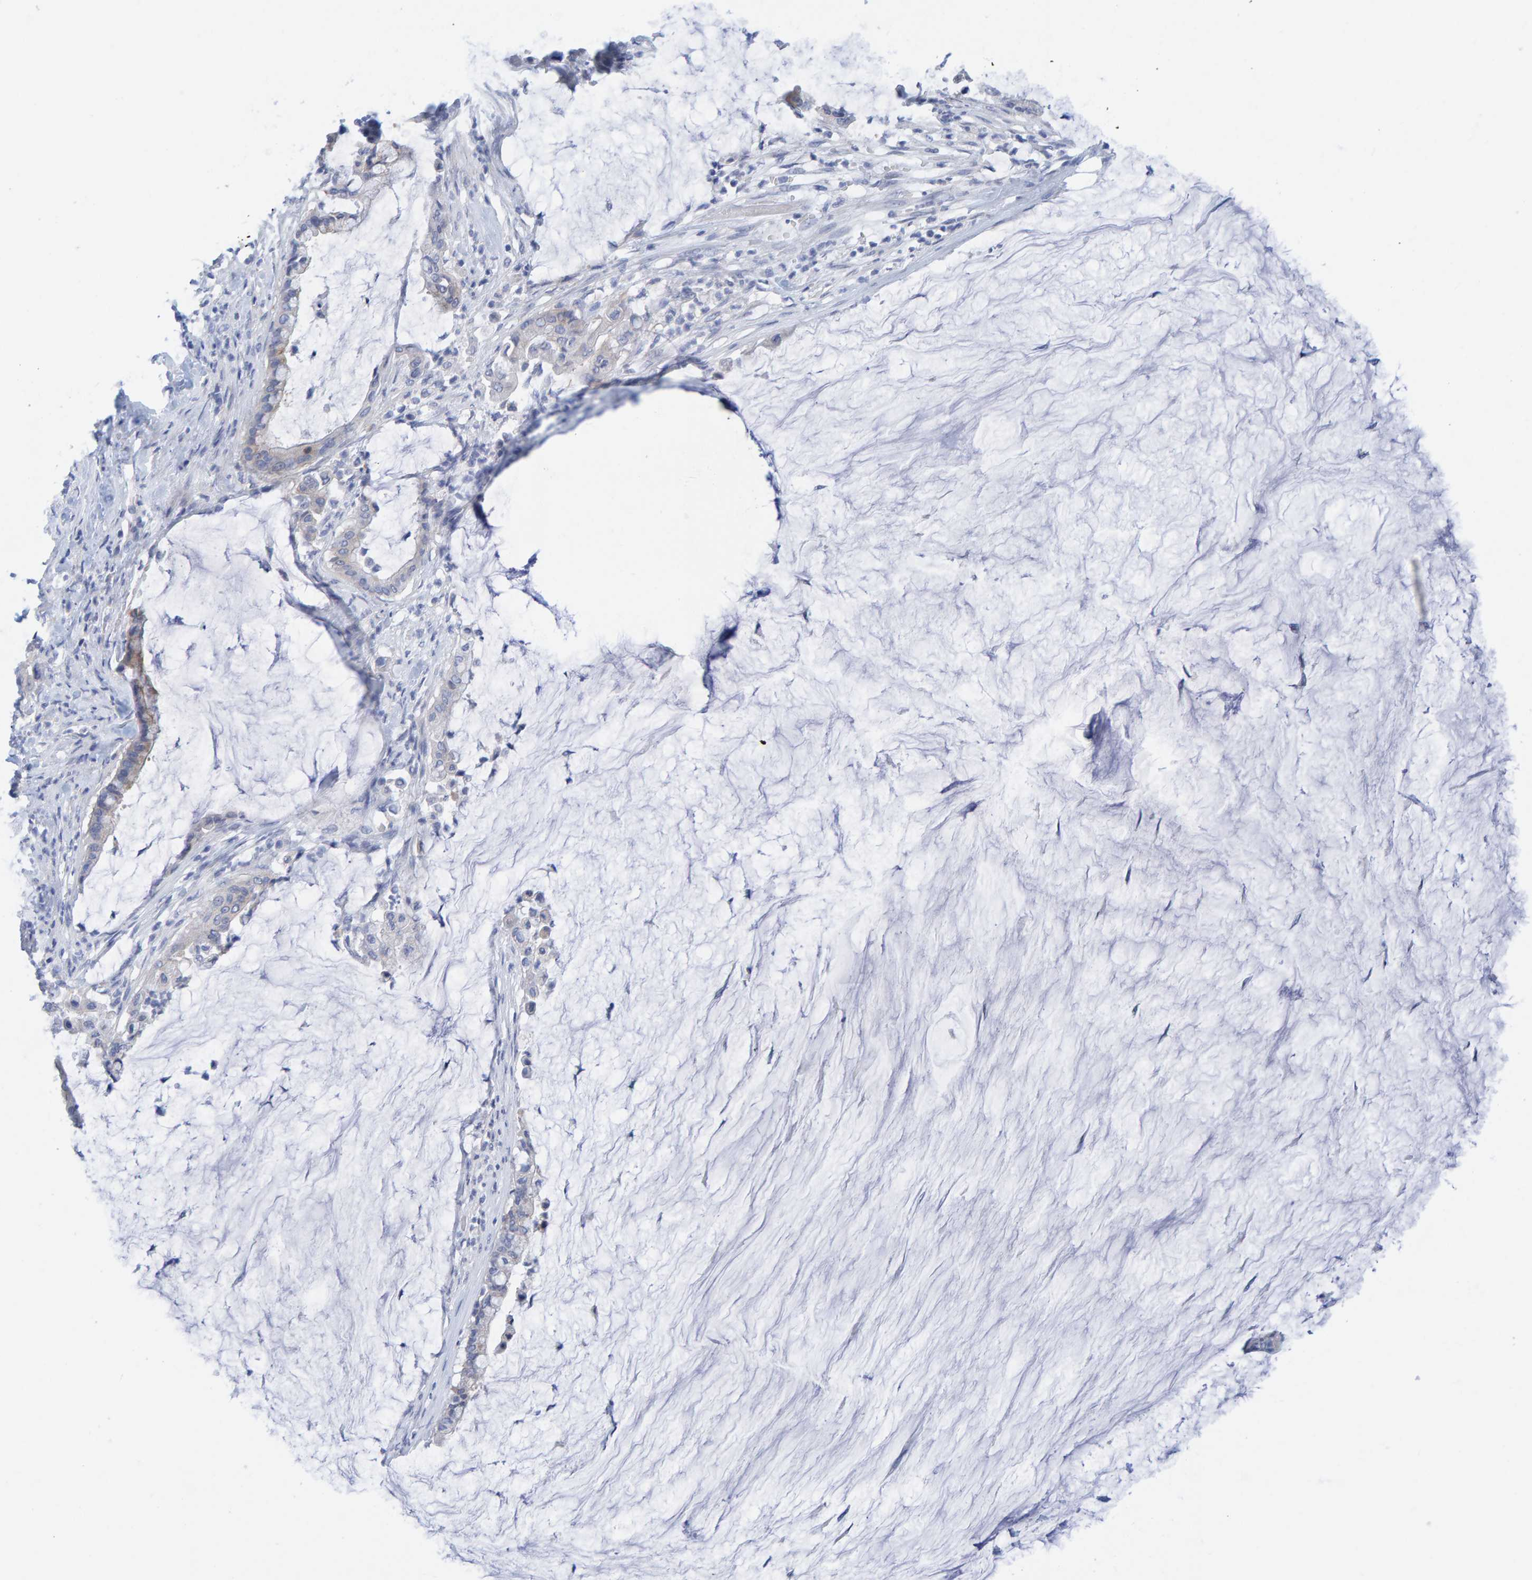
{"staining": {"intensity": "weak", "quantity": "<25%", "location": "cytoplasmic/membranous"}, "tissue": "pancreatic cancer", "cell_type": "Tumor cells", "image_type": "cancer", "snomed": [{"axis": "morphology", "description": "Adenocarcinoma, NOS"}, {"axis": "topography", "description": "Pancreas"}], "caption": "Tumor cells are negative for protein expression in human pancreatic cancer (adenocarcinoma).", "gene": "KLHL11", "patient": {"sex": "male", "age": 41}}